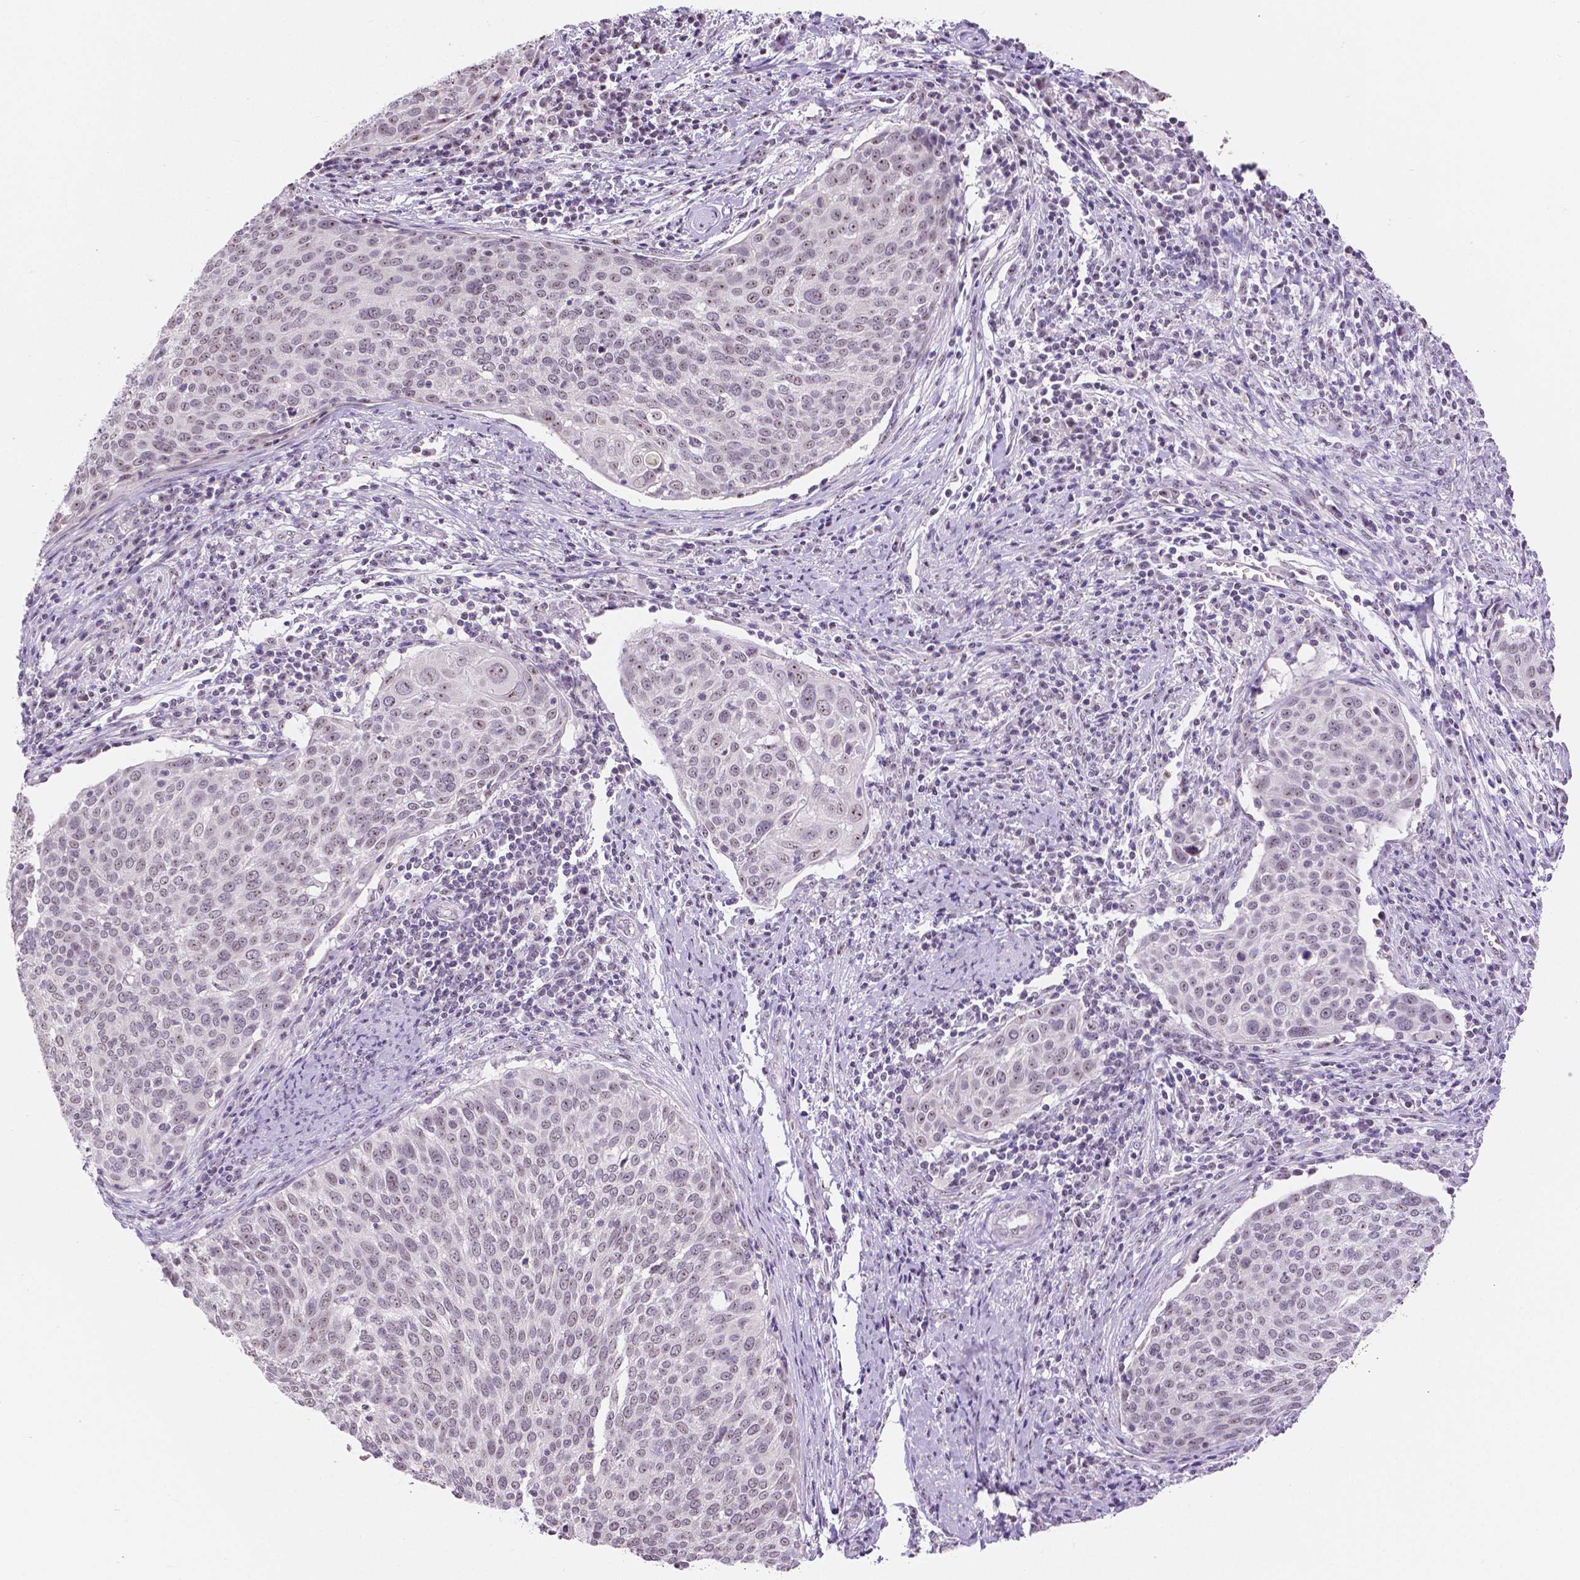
{"staining": {"intensity": "weak", "quantity": "<25%", "location": "nuclear"}, "tissue": "cervical cancer", "cell_type": "Tumor cells", "image_type": "cancer", "snomed": [{"axis": "morphology", "description": "Squamous cell carcinoma, NOS"}, {"axis": "topography", "description": "Cervix"}], "caption": "Tumor cells are negative for brown protein staining in cervical cancer (squamous cell carcinoma).", "gene": "NHP2", "patient": {"sex": "female", "age": 39}}